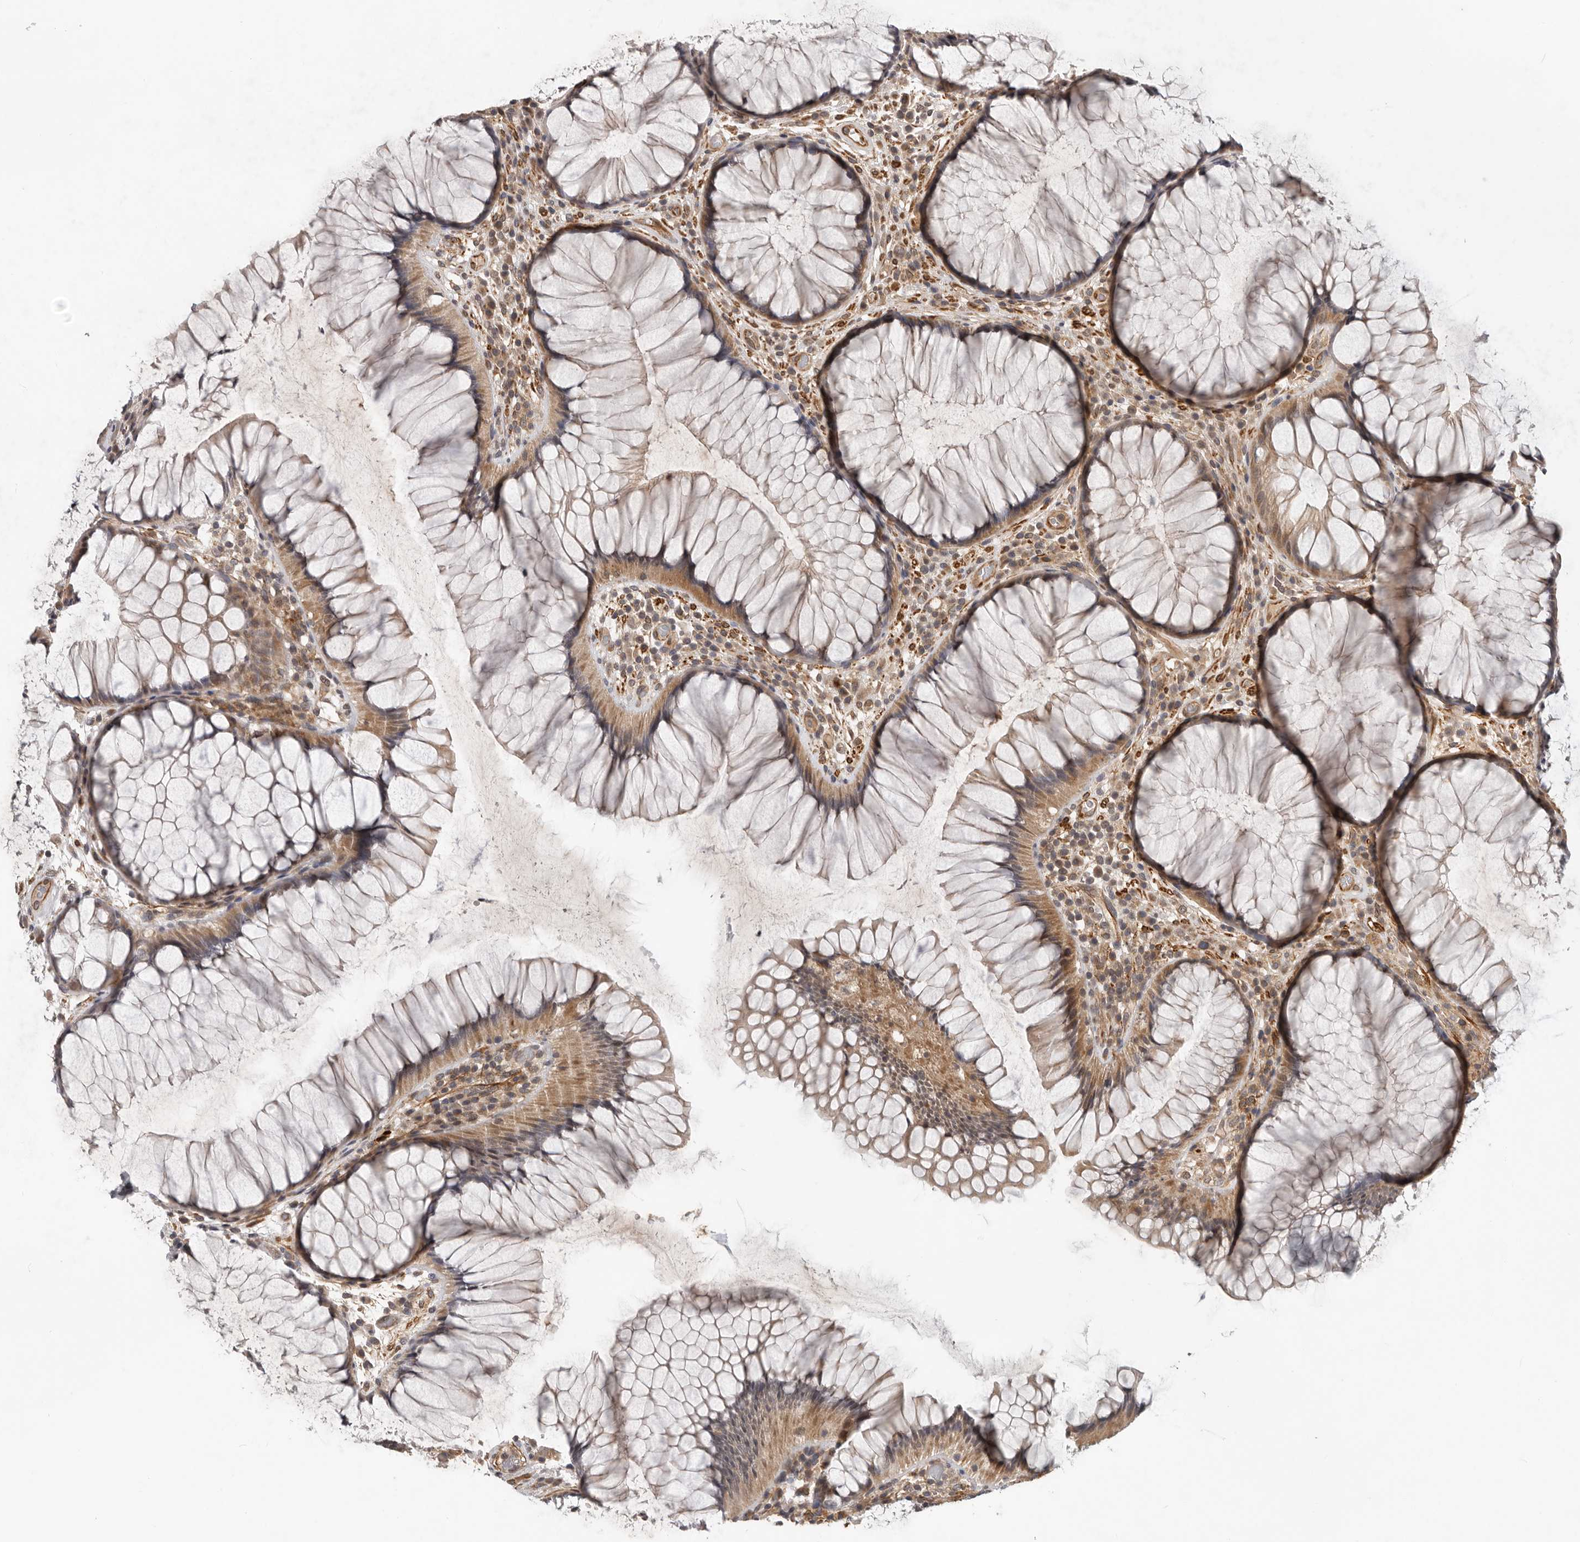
{"staining": {"intensity": "weak", "quantity": ">75%", "location": "cytoplasmic/membranous"}, "tissue": "rectum", "cell_type": "Glandular cells", "image_type": "normal", "snomed": [{"axis": "morphology", "description": "Normal tissue, NOS"}, {"axis": "topography", "description": "Rectum"}], "caption": "Protein staining displays weak cytoplasmic/membranous staining in about >75% of glandular cells in benign rectum.", "gene": "RNF157", "patient": {"sex": "male", "age": 51}}